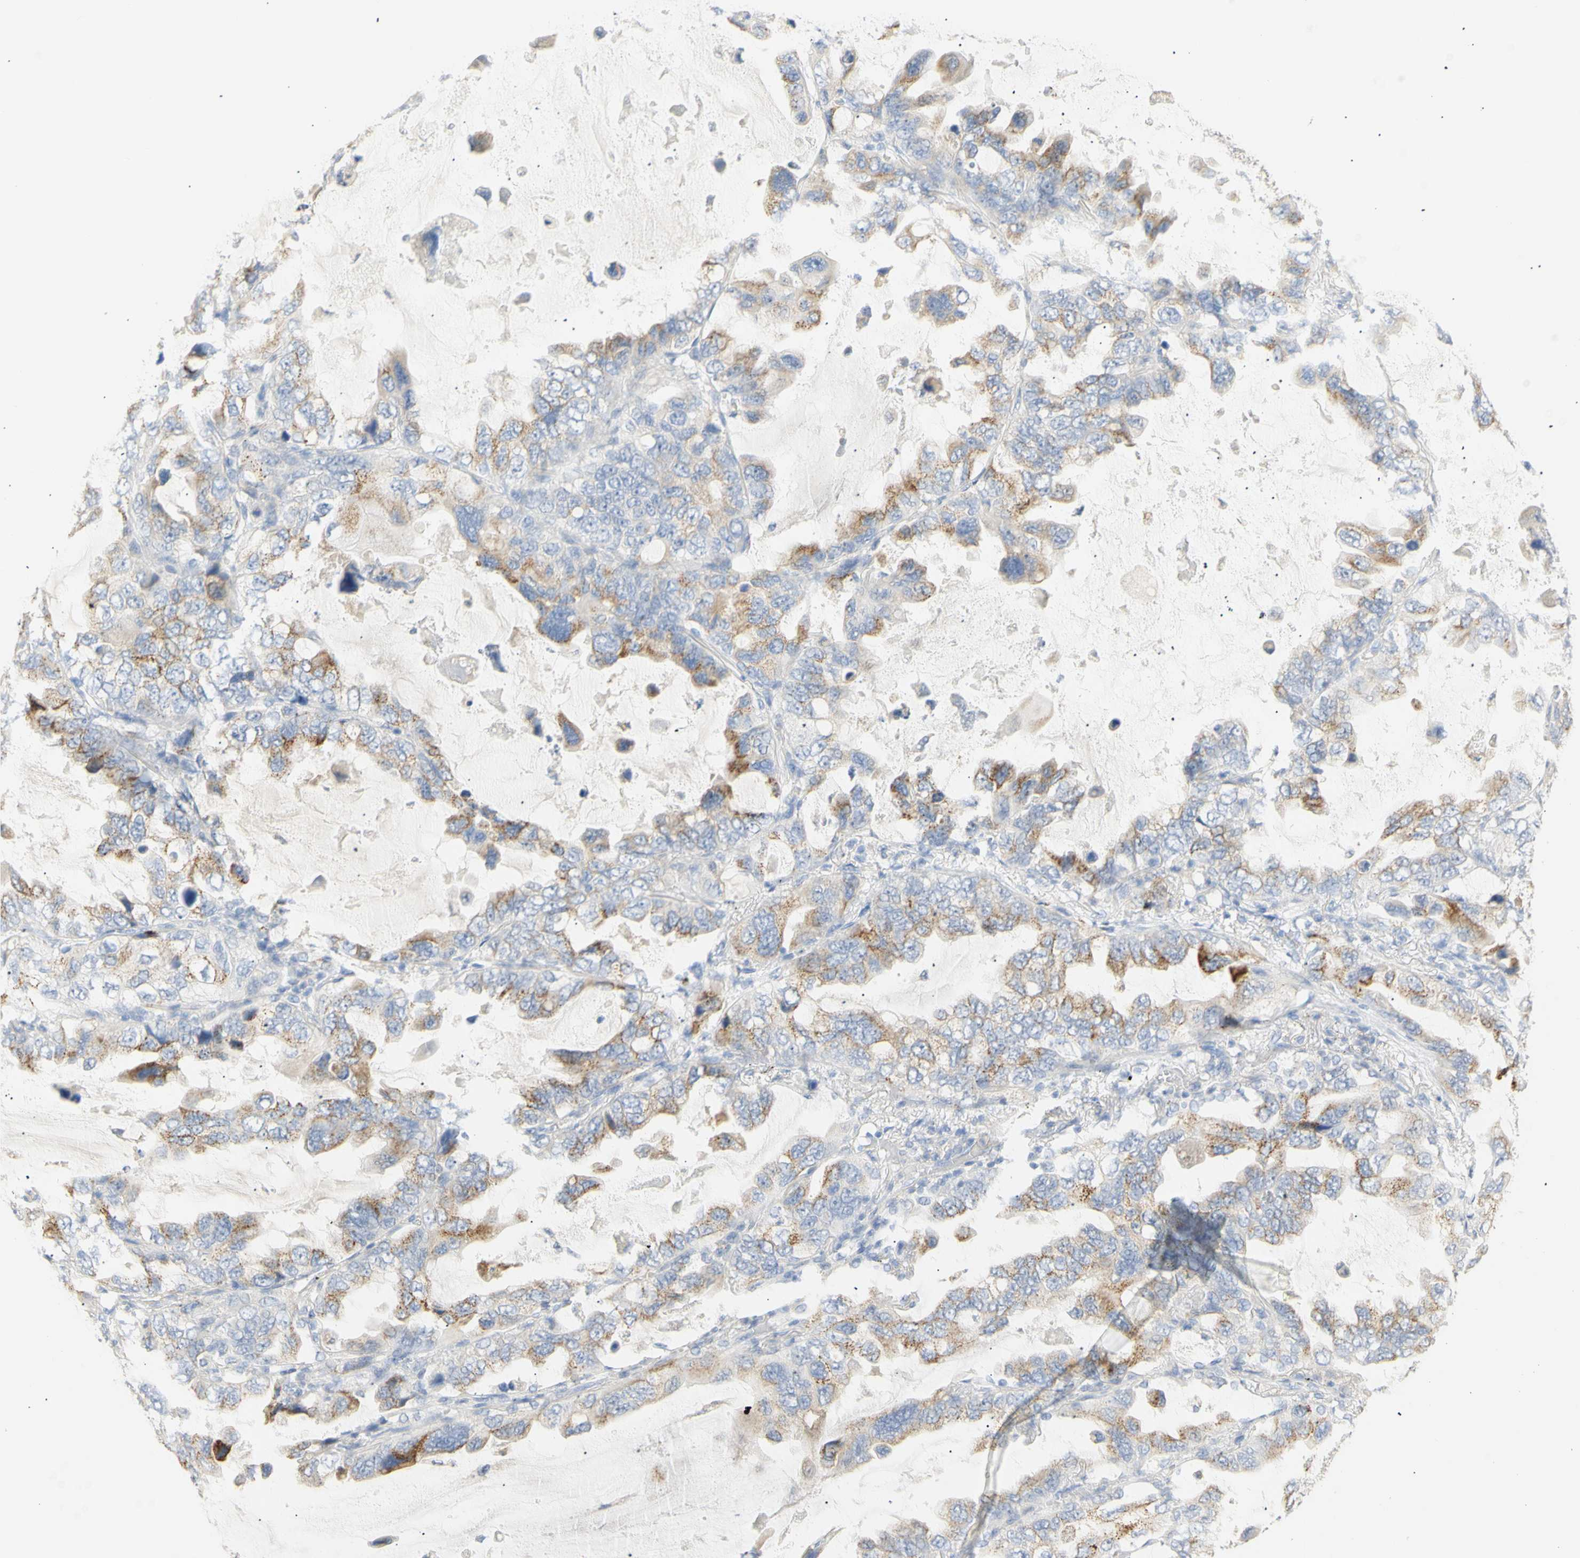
{"staining": {"intensity": "moderate", "quantity": ">75%", "location": "cytoplasmic/membranous"}, "tissue": "lung cancer", "cell_type": "Tumor cells", "image_type": "cancer", "snomed": [{"axis": "morphology", "description": "Squamous cell carcinoma, NOS"}, {"axis": "topography", "description": "Lung"}], "caption": "Tumor cells reveal medium levels of moderate cytoplasmic/membranous staining in approximately >75% of cells in human lung cancer (squamous cell carcinoma).", "gene": "B4GALNT3", "patient": {"sex": "female", "age": 73}}